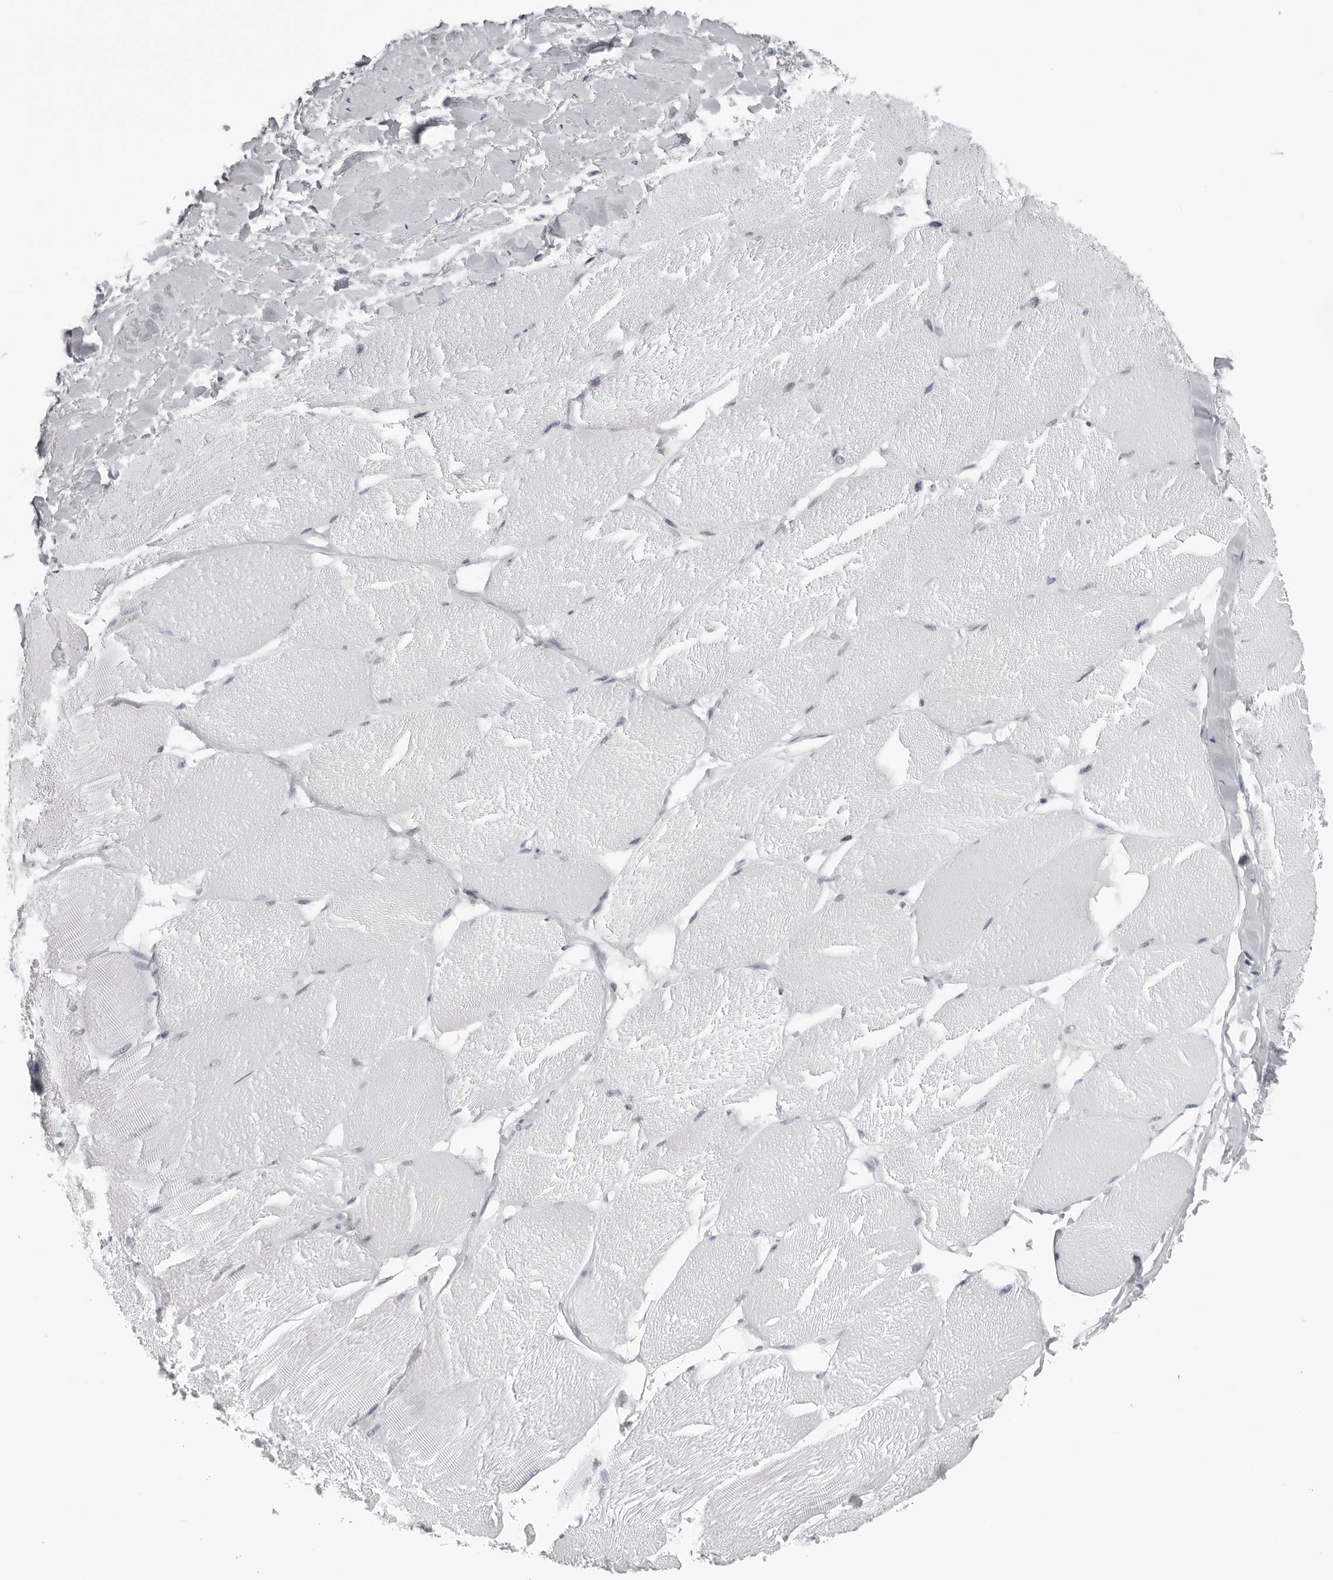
{"staining": {"intensity": "negative", "quantity": "none", "location": "none"}, "tissue": "skeletal muscle", "cell_type": "Myocytes", "image_type": "normal", "snomed": [{"axis": "morphology", "description": "Normal tissue, NOS"}, {"axis": "topography", "description": "Skin"}, {"axis": "topography", "description": "Skeletal muscle"}], "caption": "High power microscopy micrograph of an IHC image of unremarkable skeletal muscle, revealing no significant staining in myocytes.", "gene": "ESPN", "patient": {"sex": "male", "age": 83}}